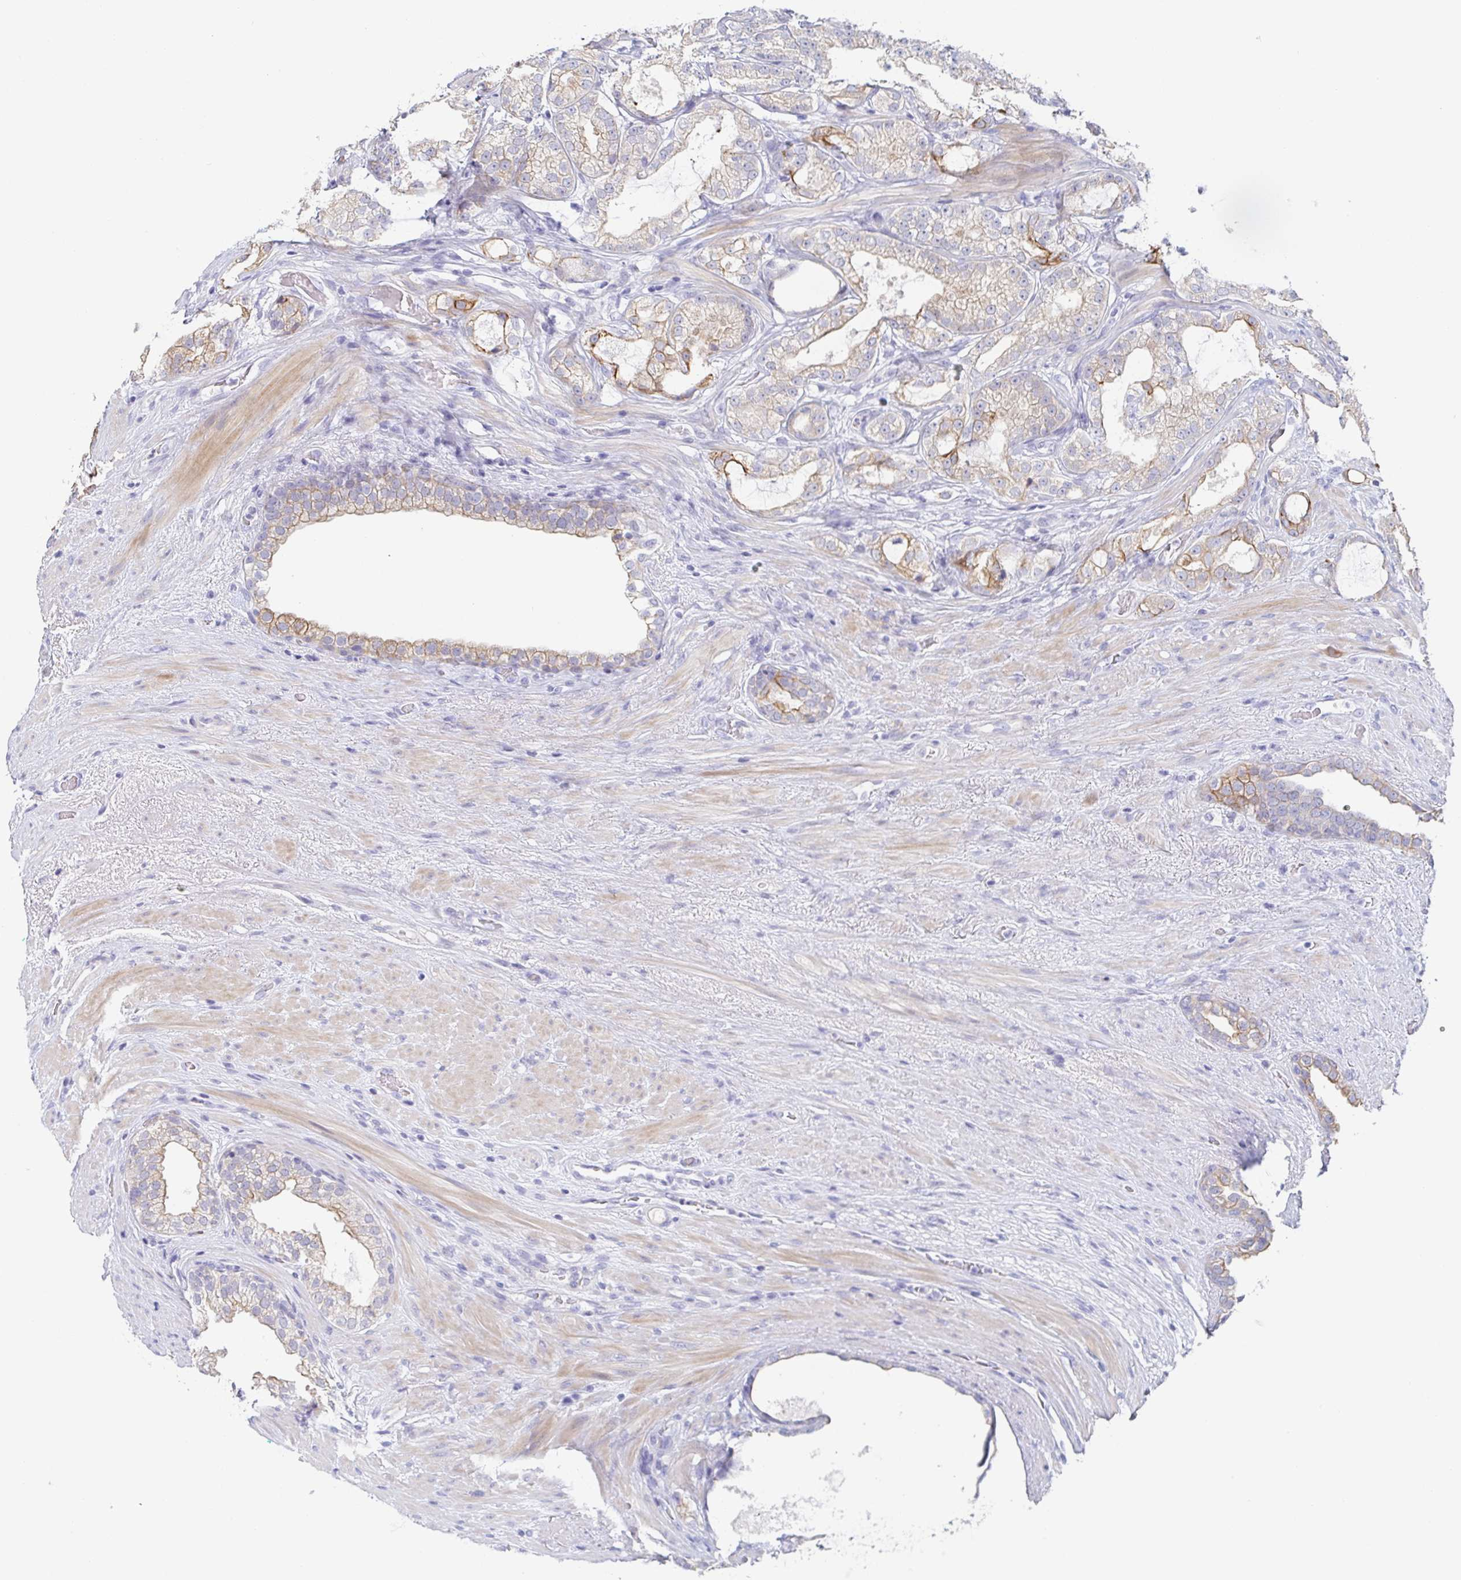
{"staining": {"intensity": "weak", "quantity": "25%-75%", "location": "cytoplasmic/membranous"}, "tissue": "prostate cancer", "cell_type": "Tumor cells", "image_type": "cancer", "snomed": [{"axis": "morphology", "description": "Adenocarcinoma, High grade"}, {"axis": "topography", "description": "Prostate"}], "caption": "This micrograph reveals prostate cancer stained with immunohistochemistry to label a protein in brown. The cytoplasmic/membranous of tumor cells show weak positivity for the protein. Nuclei are counter-stained blue.", "gene": "RHOV", "patient": {"sex": "male", "age": 65}}